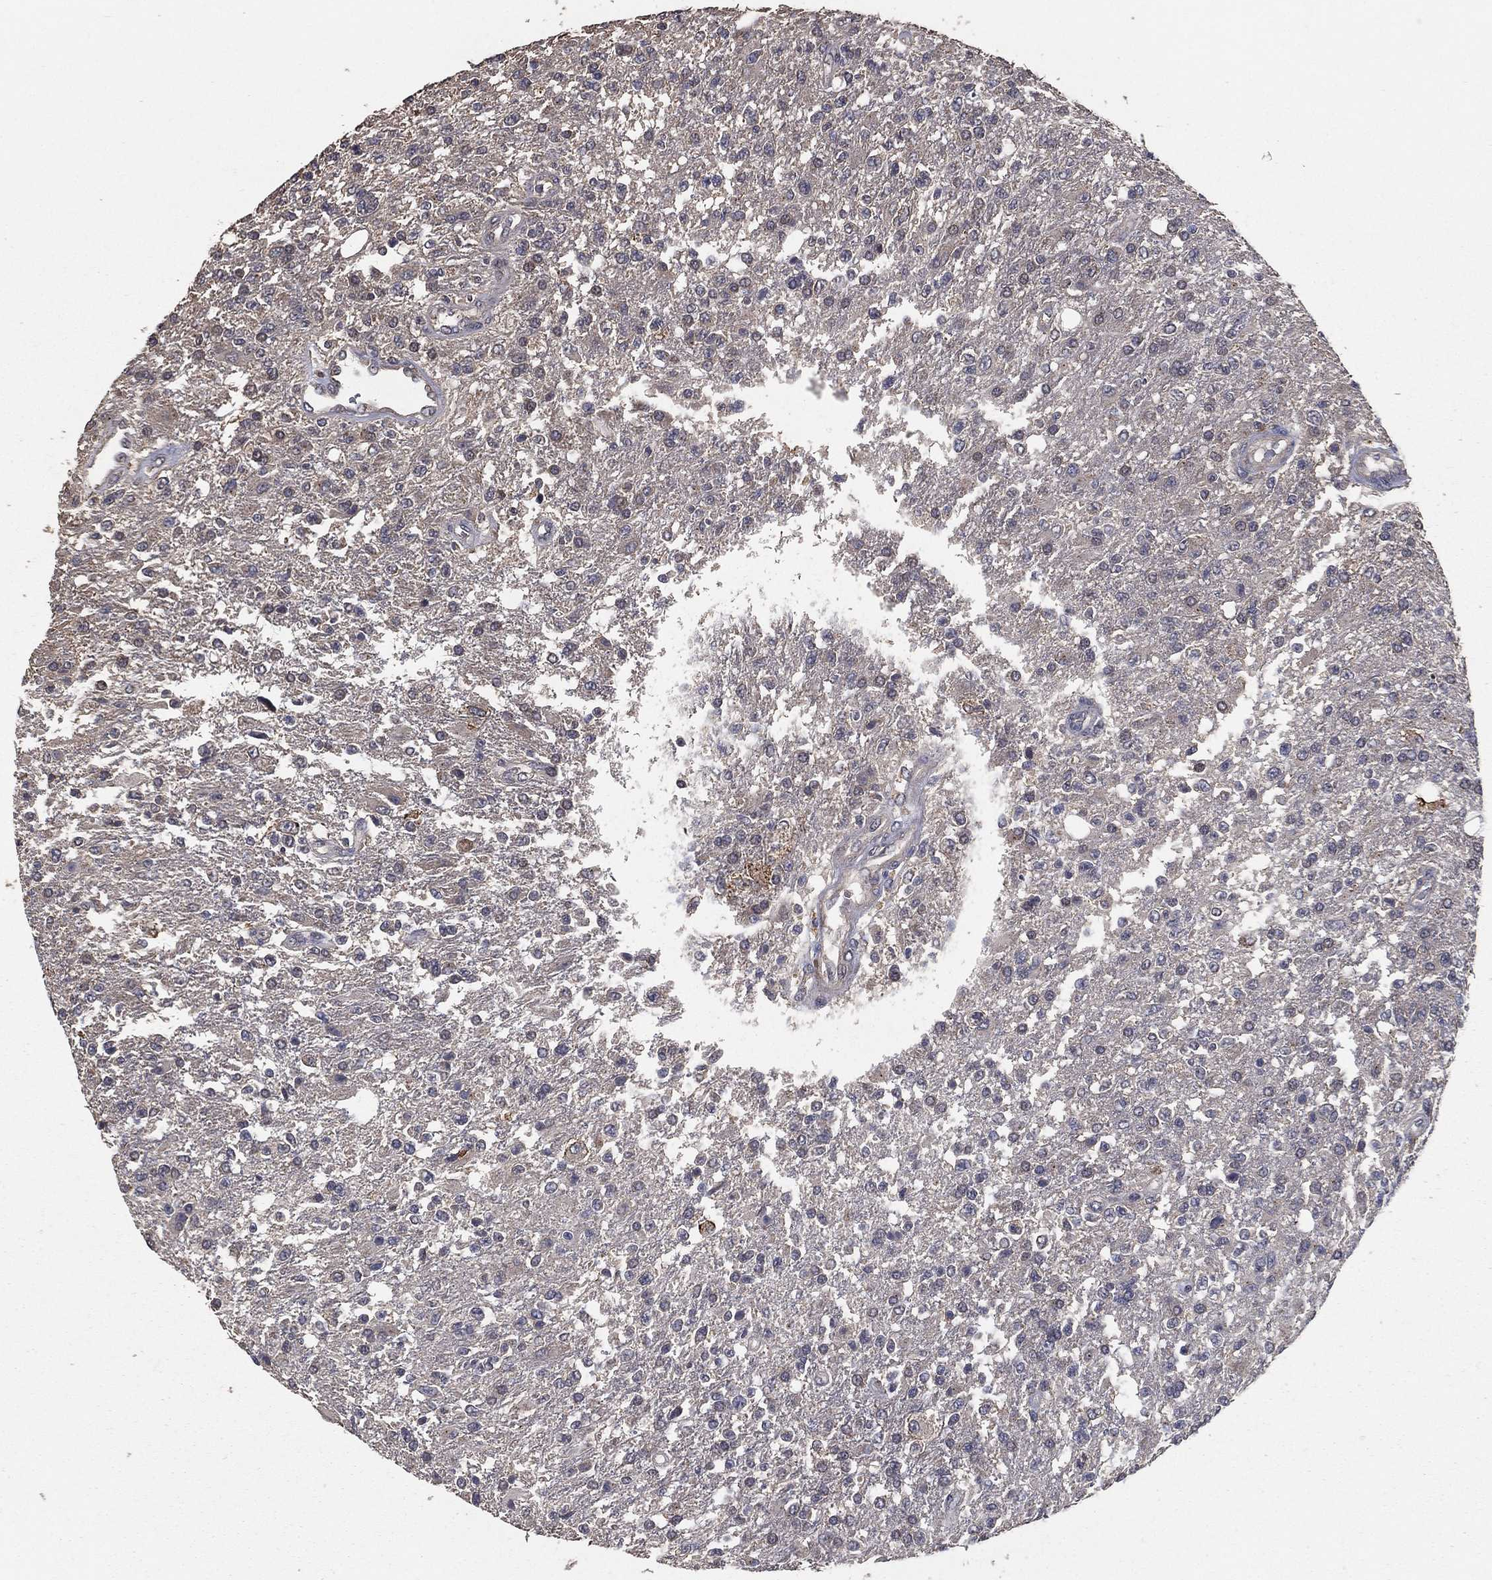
{"staining": {"intensity": "negative", "quantity": "none", "location": "none"}, "tissue": "glioma", "cell_type": "Tumor cells", "image_type": "cancer", "snomed": [{"axis": "morphology", "description": "Glioma, malignant, High grade"}, {"axis": "topography", "description": "Brain"}], "caption": "Tumor cells show no significant protein positivity in glioma.", "gene": "PCNT", "patient": {"sex": "male", "age": 56}}